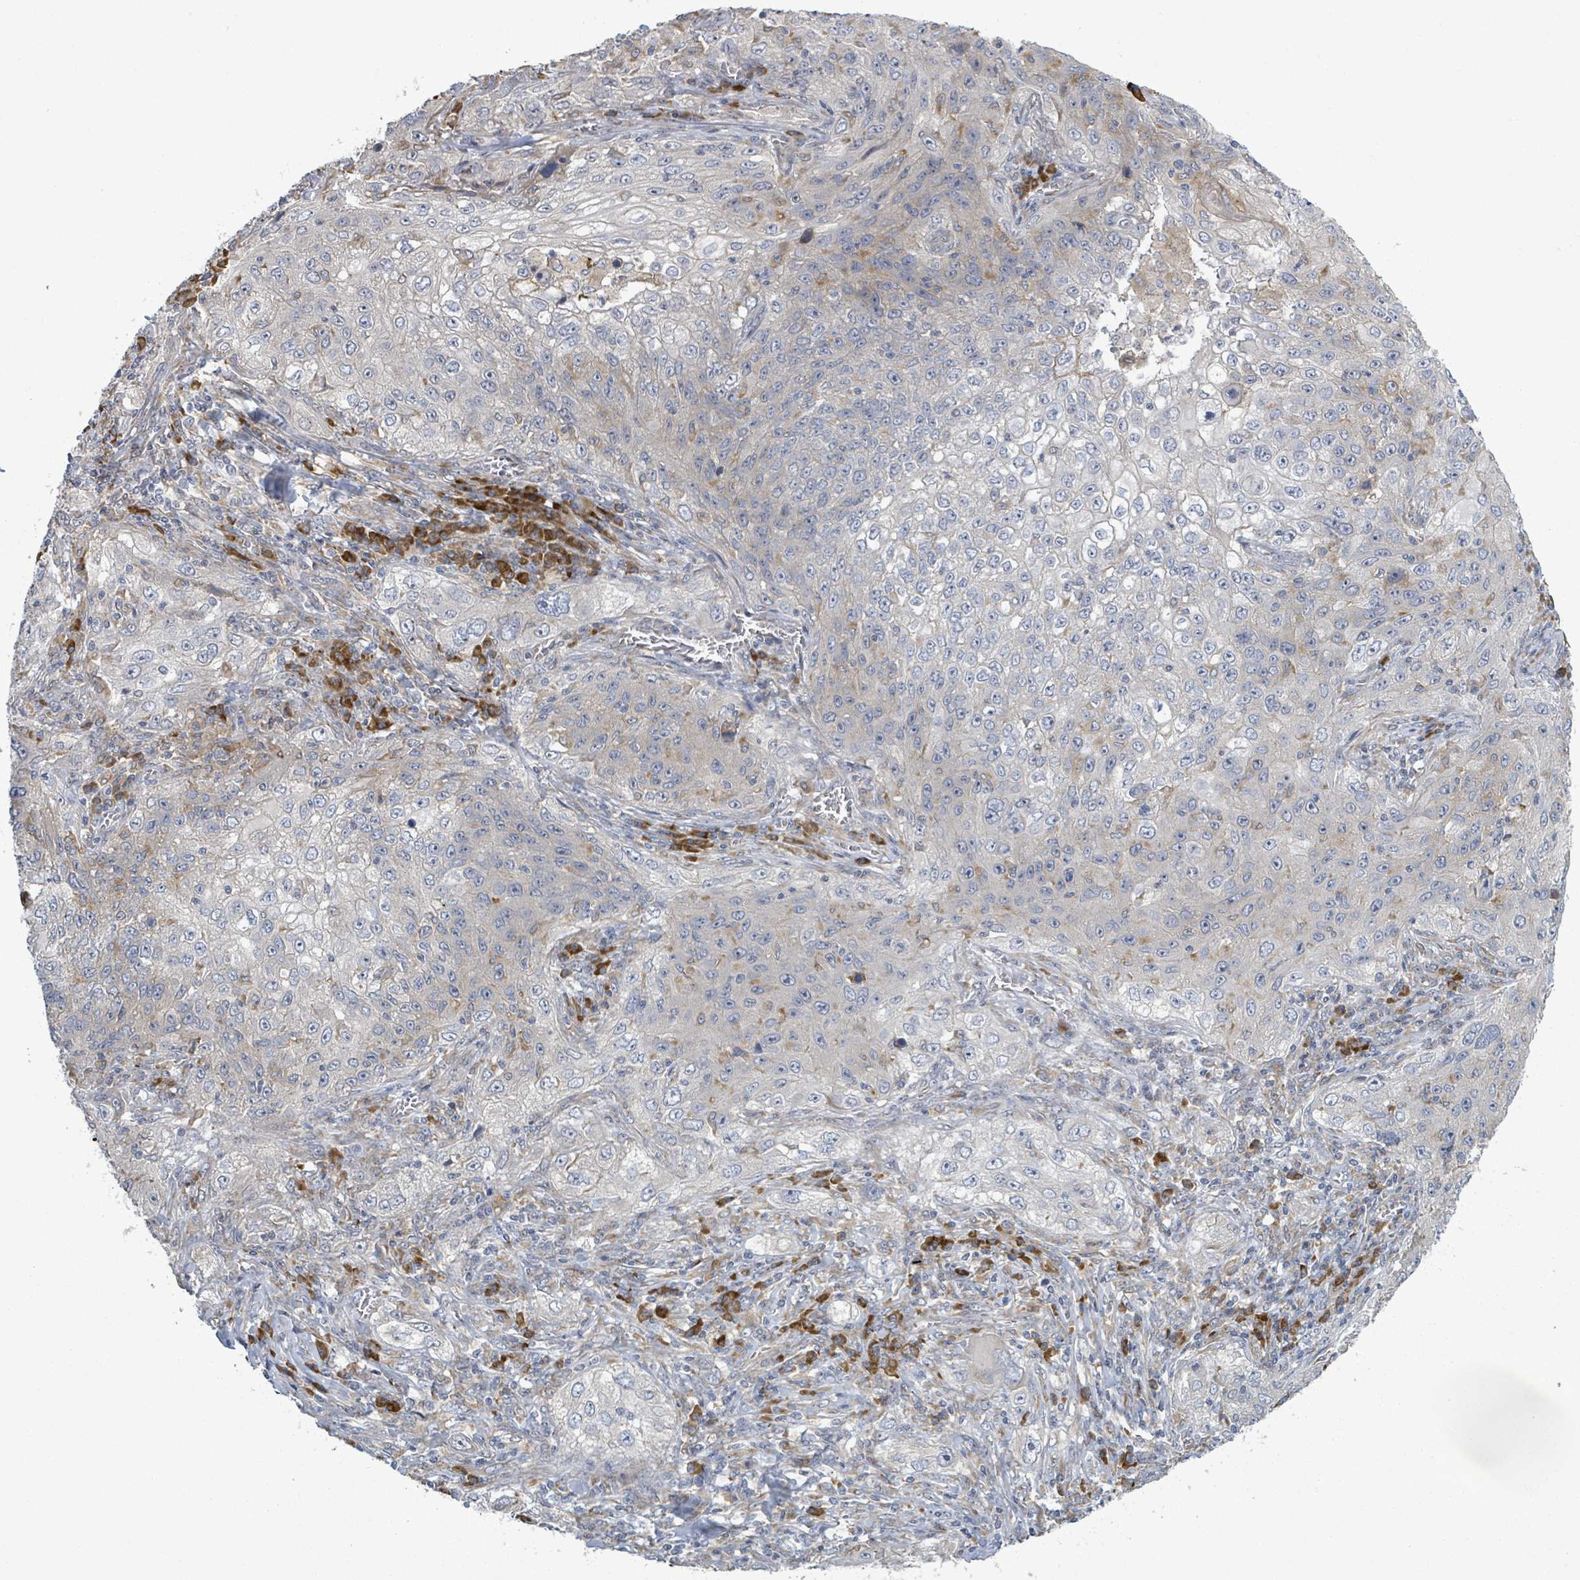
{"staining": {"intensity": "moderate", "quantity": "<25%", "location": "cytoplasmic/membranous"}, "tissue": "lung cancer", "cell_type": "Tumor cells", "image_type": "cancer", "snomed": [{"axis": "morphology", "description": "Squamous cell carcinoma, NOS"}, {"axis": "topography", "description": "Lung"}], "caption": "Immunohistochemistry (IHC) image of lung cancer (squamous cell carcinoma) stained for a protein (brown), which displays low levels of moderate cytoplasmic/membranous positivity in about <25% of tumor cells.", "gene": "ATP13A1", "patient": {"sex": "female", "age": 69}}